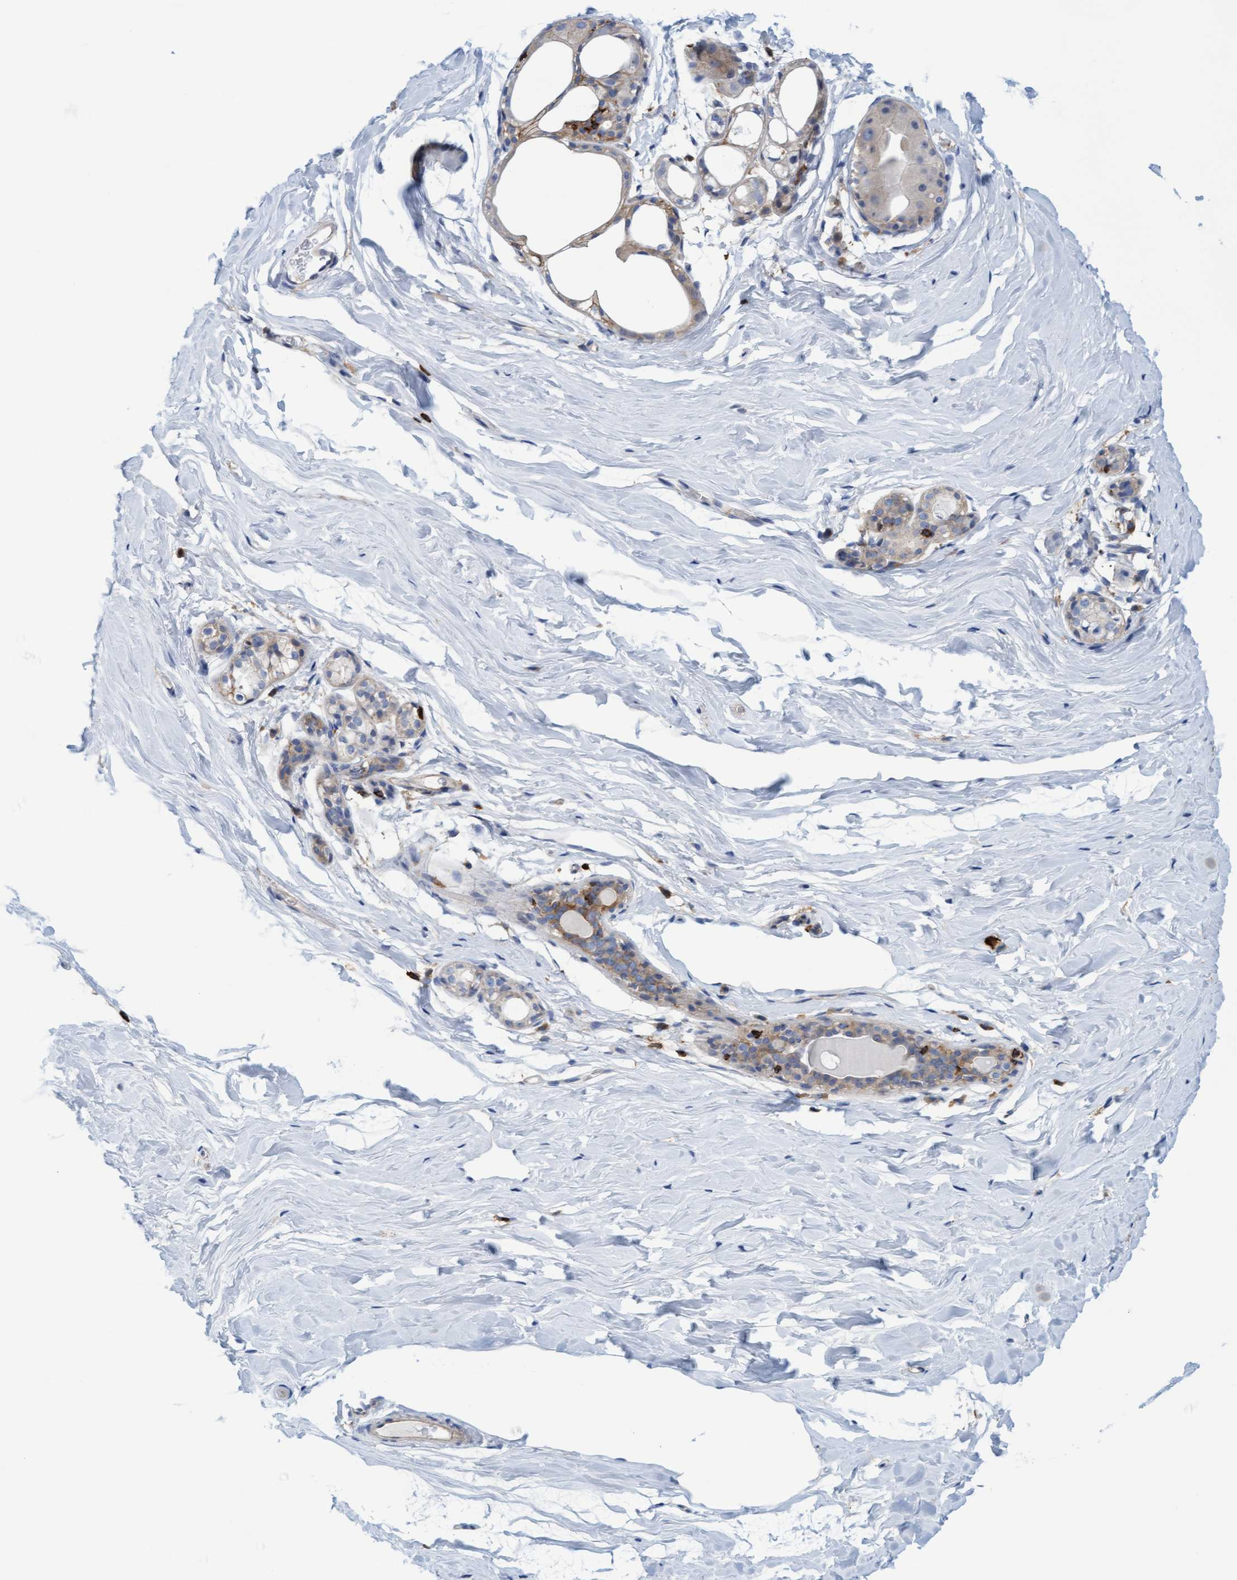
{"staining": {"intensity": "negative", "quantity": "none", "location": "none"}, "tissue": "breast", "cell_type": "Adipocytes", "image_type": "normal", "snomed": [{"axis": "morphology", "description": "Normal tissue, NOS"}, {"axis": "topography", "description": "Breast"}], "caption": "Normal breast was stained to show a protein in brown. There is no significant positivity in adipocytes. Brightfield microscopy of IHC stained with DAB (brown) and hematoxylin (blue), captured at high magnification.", "gene": "FNBP1", "patient": {"sex": "female", "age": 62}}